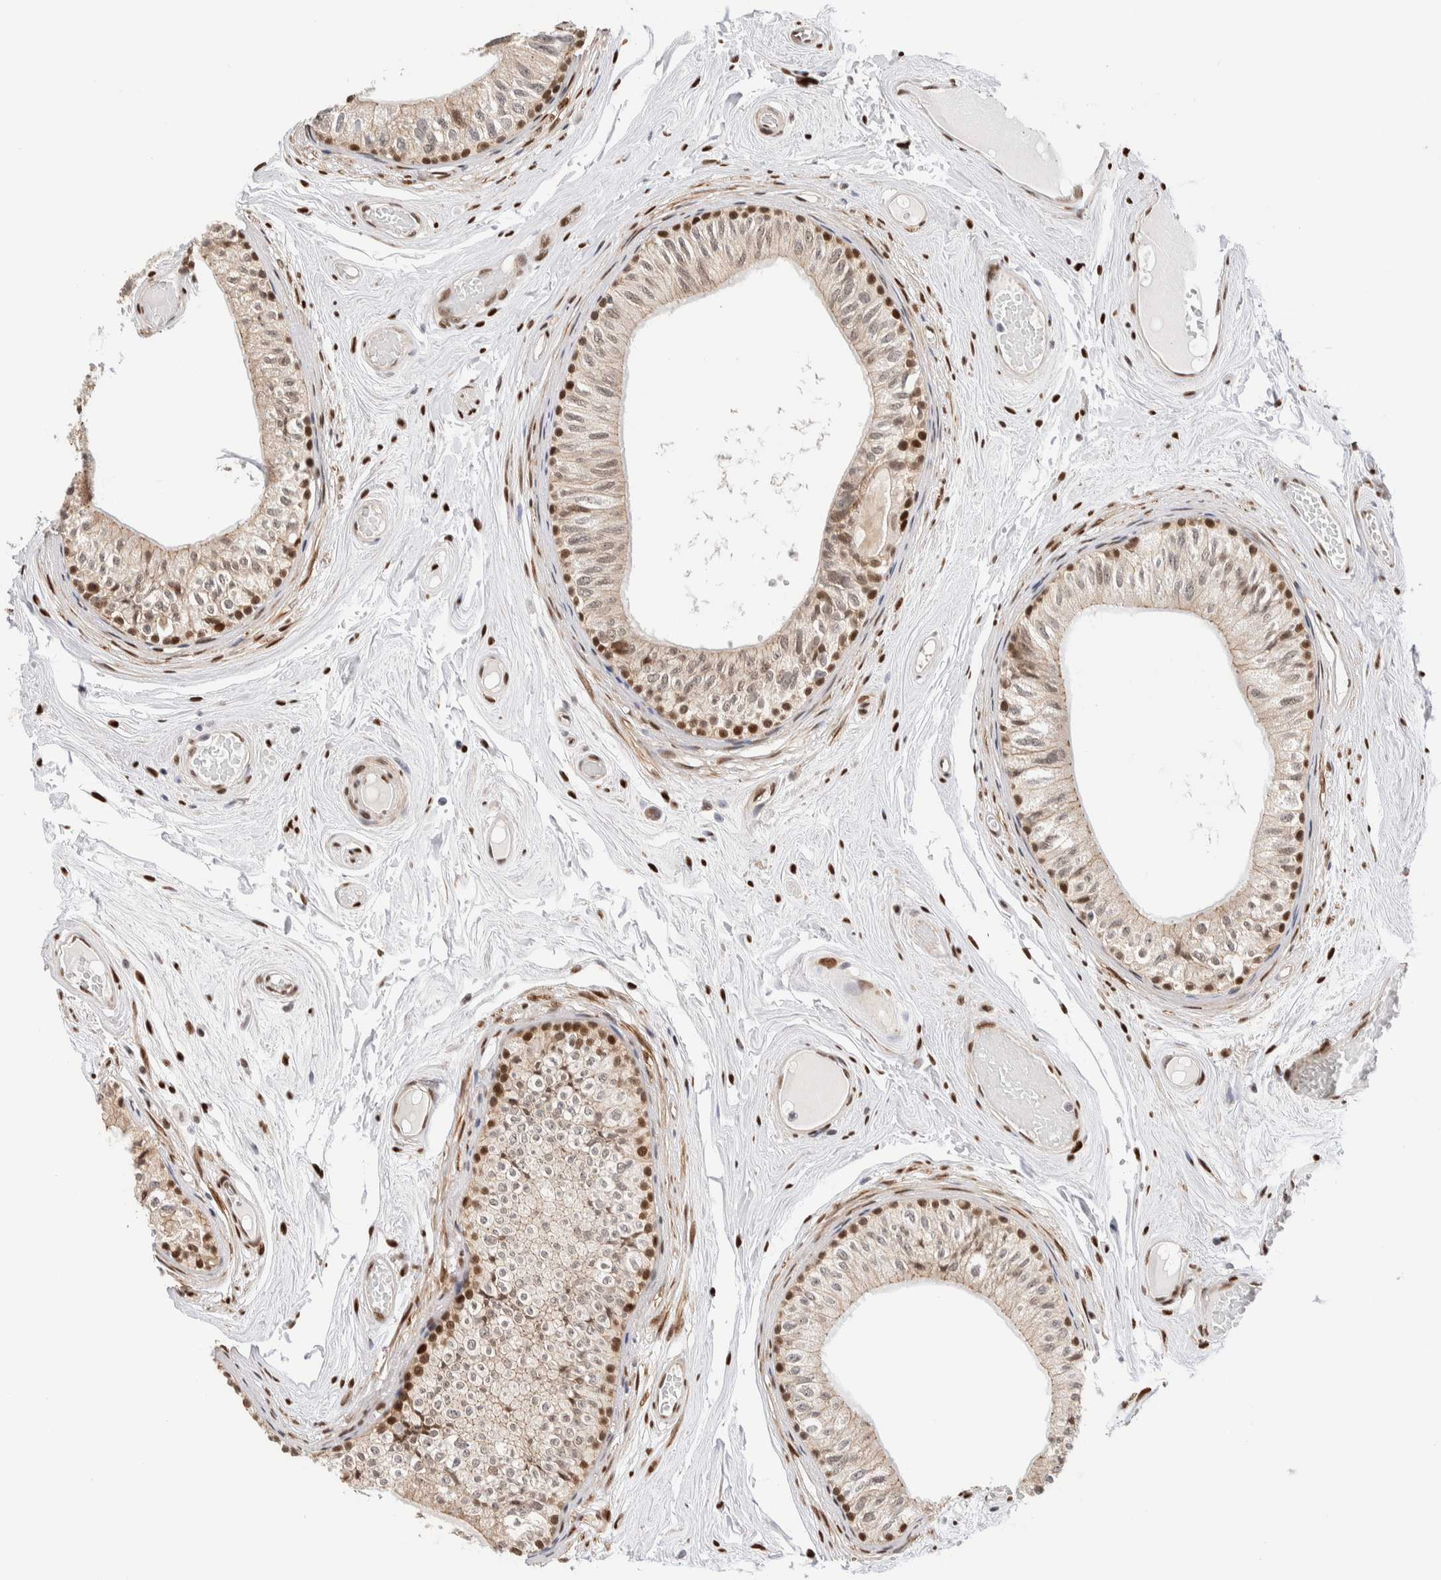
{"staining": {"intensity": "moderate", "quantity": "25%-75%", "location": "cytoplasmic/membranous,nuclear"}, "tissue": "epididymis", "cell_type": "Glandular cells", "image_type": "normal", "snomed": [{"axis": "morphology", "description": "Normal tissue, NOS"}, {"axis": "topography", "description": "Epididymis"}], "caption": "Immunohistochemistry micrograph of normal epididymis: epididymis stained using IHC displays medium levels of moderate protein expression localized specifically in the cytoplasmic/membranous,nuclear of glandular cells, appearing as a cytoplasmic/membranous,nuclear brown color.", "gene": "NSMAF", "patient": {"sex": "male", "age": 79}}